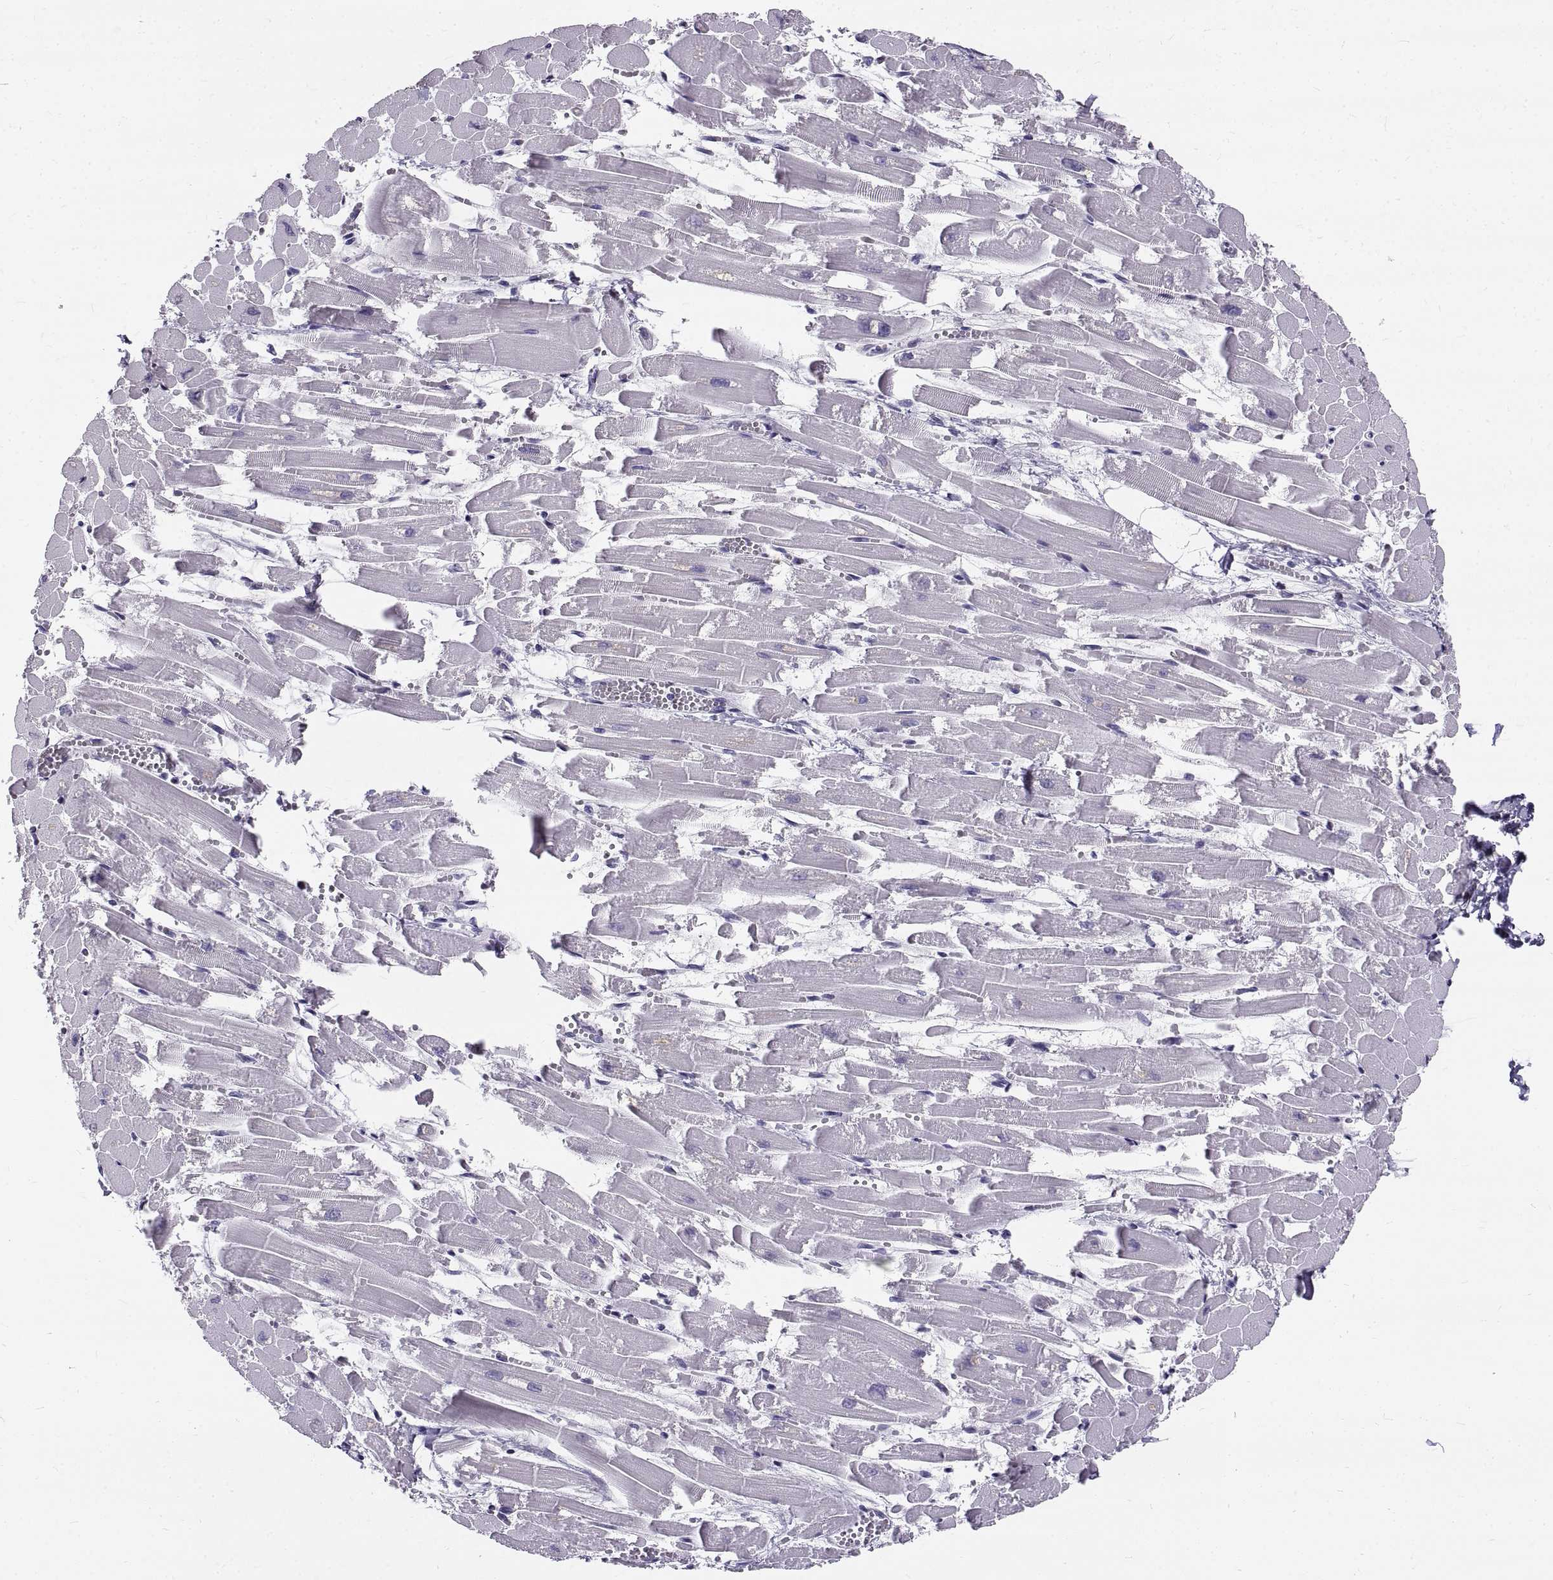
{"staining": {"intensity": "negative", "quantity": "none", "location": "none"}, "tissue": "heart muscle", "cell_type": "Cardiomyocytes", "image_type": "normal", "snomed": [{"axis": "morphology", "description": "Normal tissue, NOS"}, {"axis": "topography", "description": "Heart"}], "caption": "Heart muscle stained for a protein using immunohistochemistry (IHC) reveals no positivity cardiomyocytes.", "gene": "GNG12", "patient": {"sex": "female", "age": 52}}